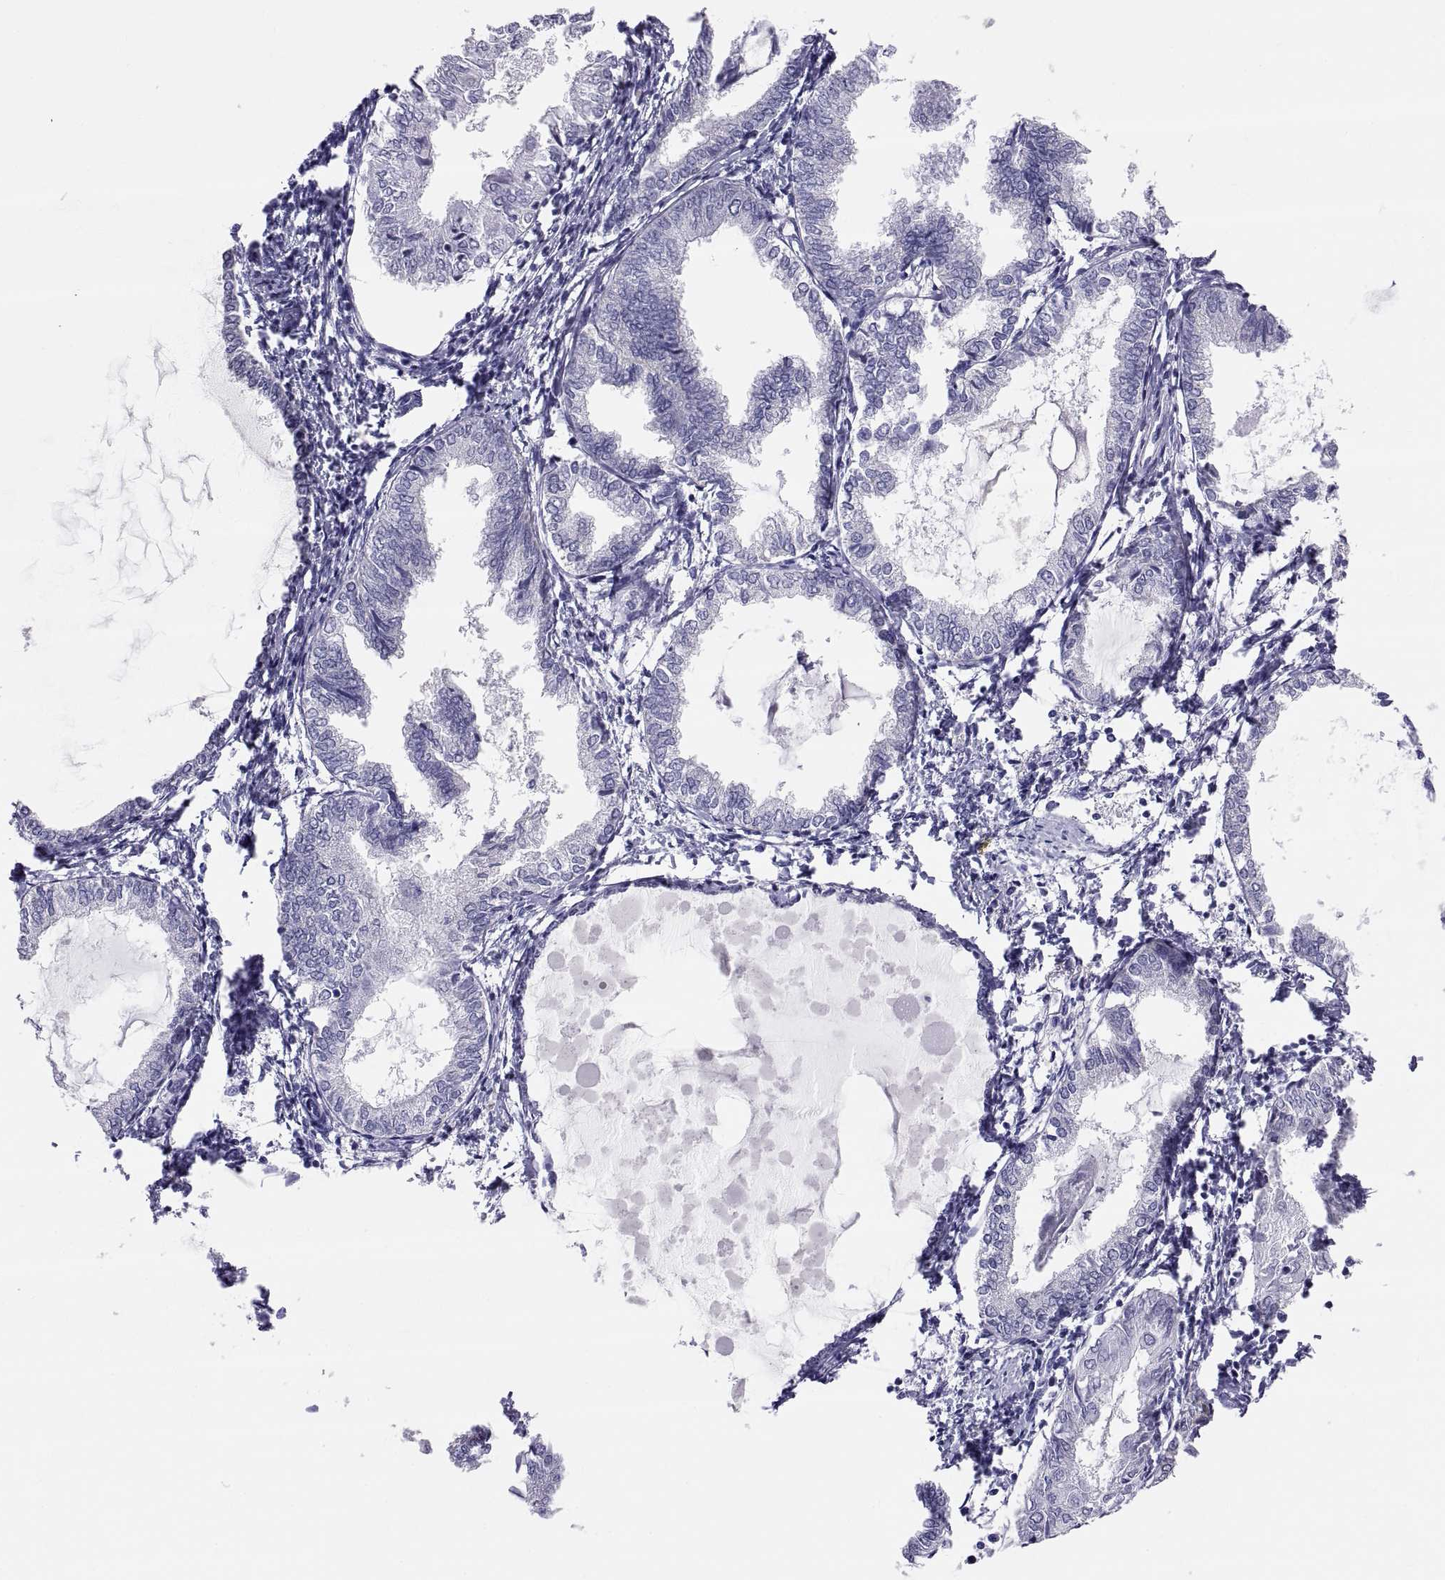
{"staining": {"intensity": "negative", "quantity": "none", "location": "none"}, "tissue": "endometrial cancer", "cell_type": "Tumor cells", "image_type": "cancer", "snomed": [{"axis": "morphology", "description": "Adenocarcinoma, NOS"}, {"axis": "topography", "description": "Endometrium"}], "caption": "The immunohistochemistry (IHC) histopathology image has no significant positivity in tumor cells of endometrial cancer (adenocarcinoma) tissue.", "gene": "FAM170A", "patient": {"sex": "female", "age": 68}}